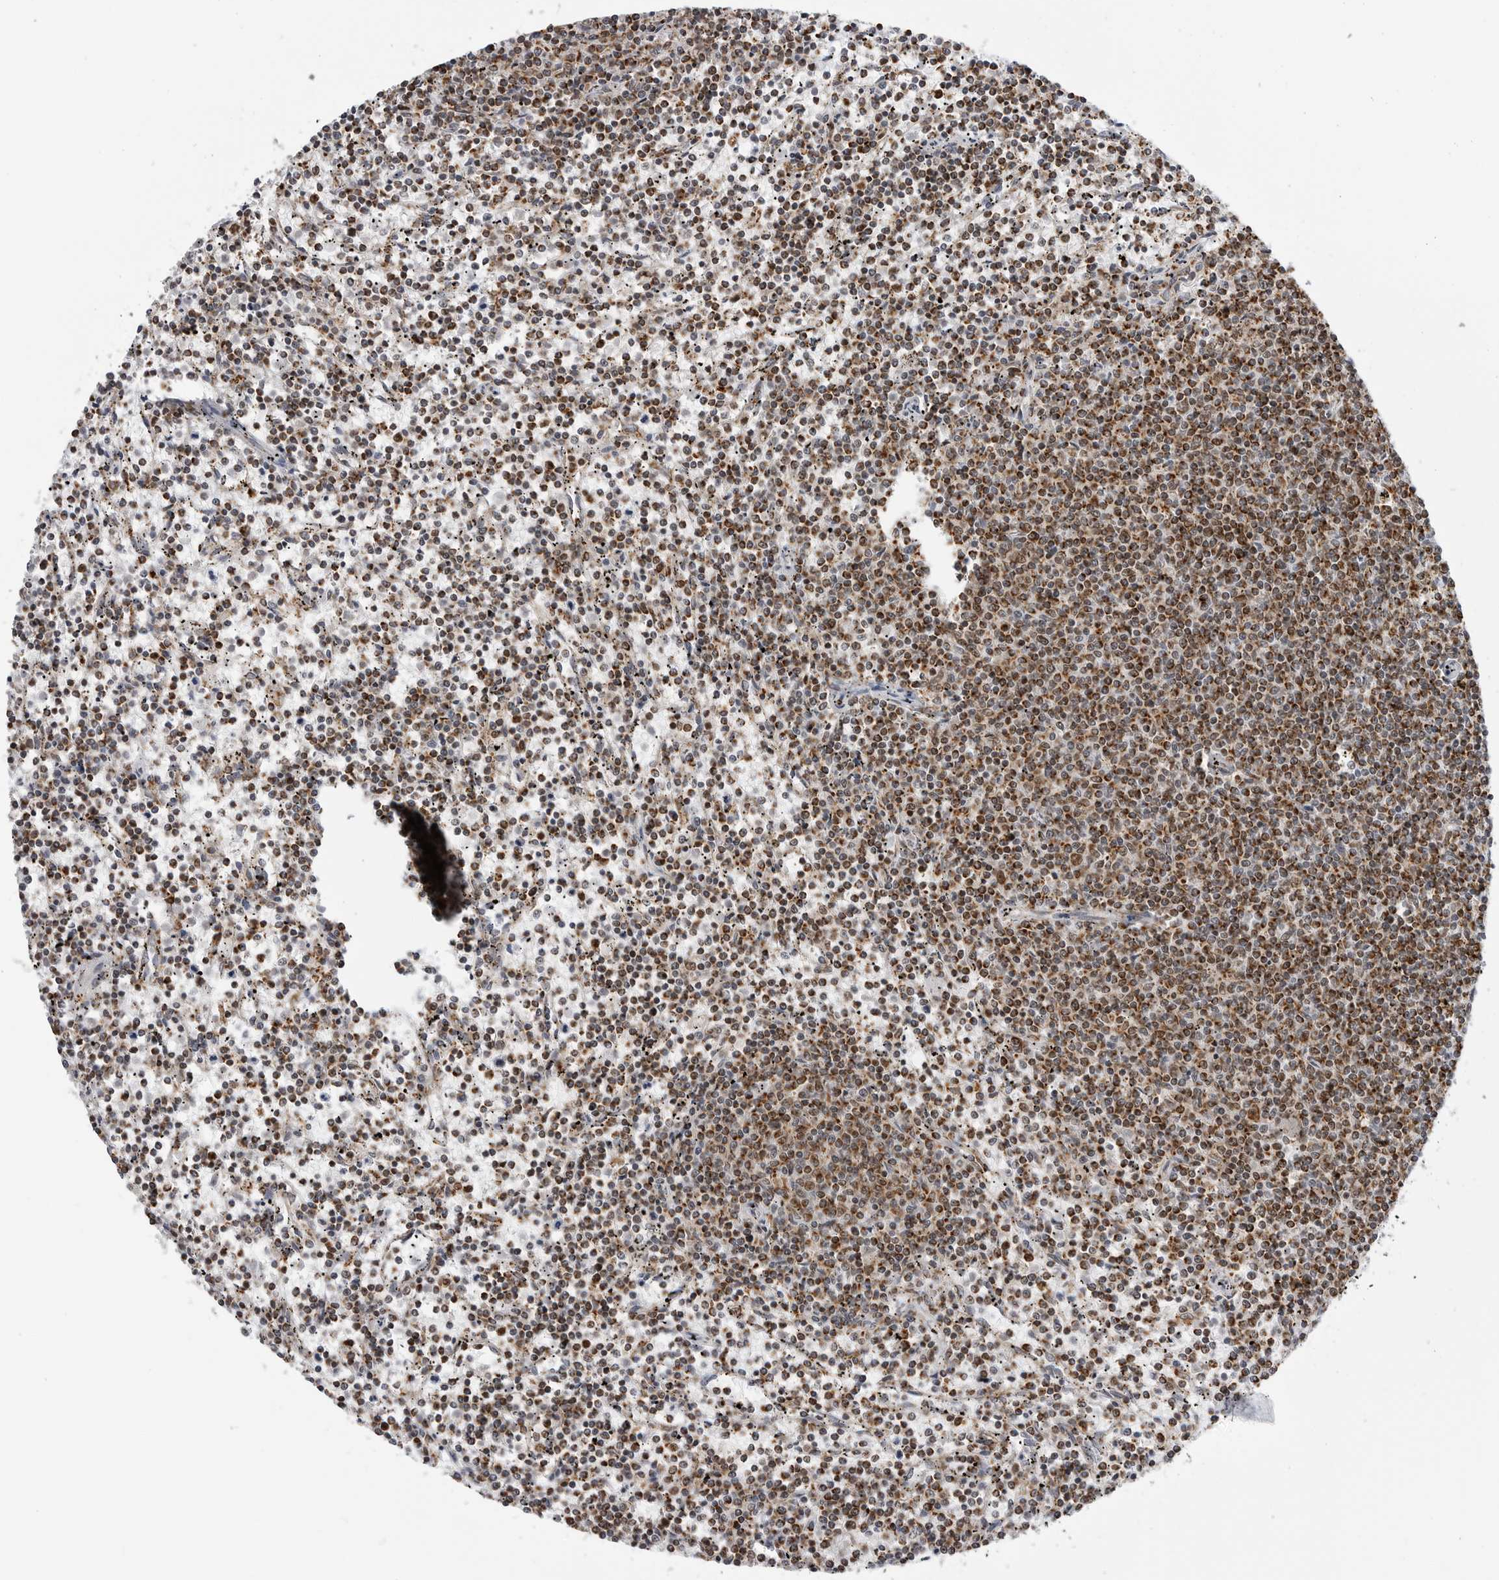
{"staining": {"intensity": "moderate", "quantity": "25%-75%", "location": "cytoplasmic/membranous"}, "tissue": "lymphoma", "cell_type": "Tumor cells", "image_type": "cancer", "snomed": [{"axis": "morphology", "description": "Malignant lymphoma, non-Hodgkin's type, Low grade"}, {"axis": "topography", "description": "Spleen"}], "caption": "Immunohistochemical staining of human malignant lymphoma, non-Hodgkin's type (low-grade) exhibits moderate cytoplasmic/membranous protein expression in about 25%-75% of tumor cells.", "gene": "COX5A", "patient": {"sex": "female", "age": 50}}